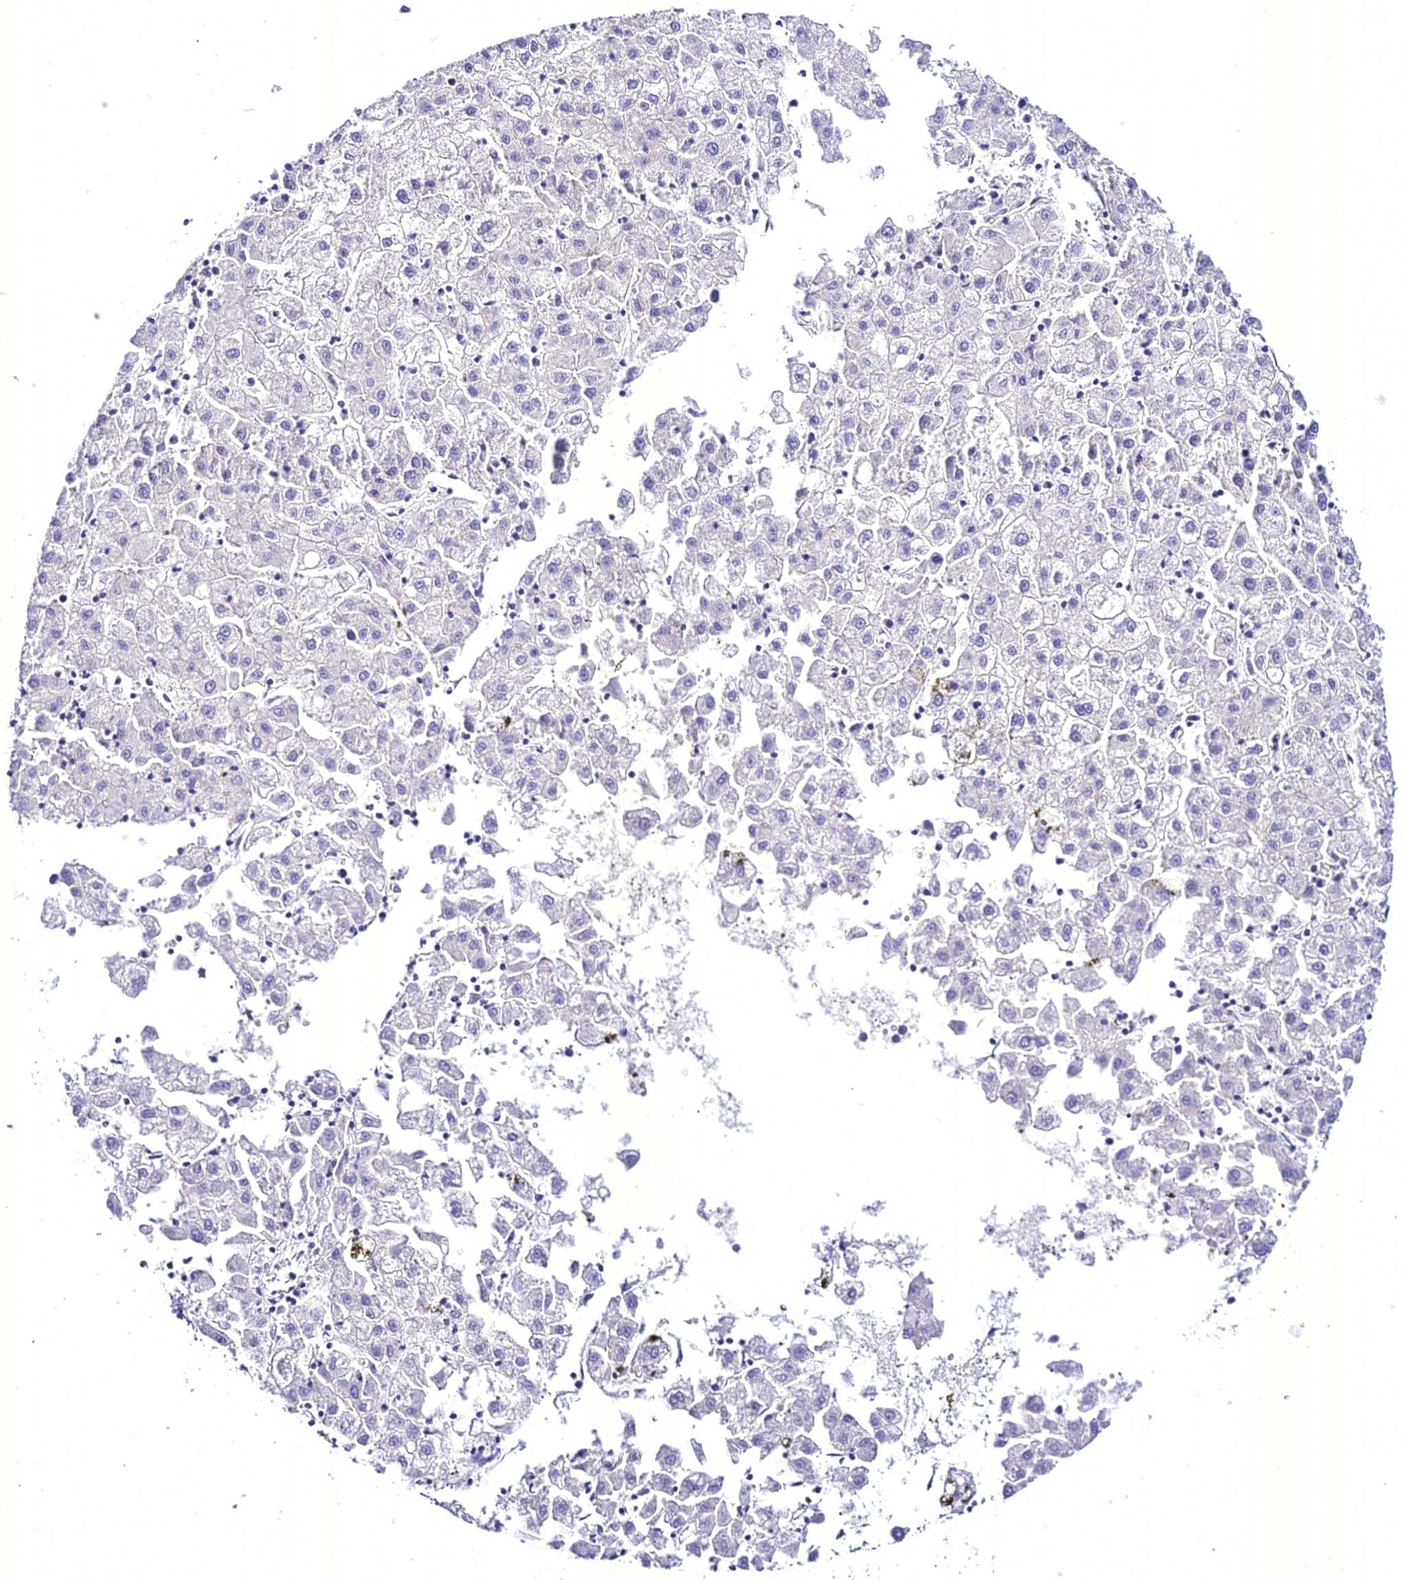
{"staining": {"intensity": "negative", "quantity": "none", "location": "none"}, "tissue": "liver cancer", "cell_type": "Tumor cells", "image_type": "cancer", "snomed": [{"axis": "morphology", "description": "Carcinoma, Hepatocellular, NOS"}, {"axis": "topography", "description": "Liver"}], "caption": "High magnification brightfield microscopy of liver hepatocellular carcinoma stained with DAB (3,3'-diaminobenzidine) (brown) and counterstained with hematoxylin (blue): tumor cells show no significant staining. Brightfield microscopy of immunohistochemistry (IHC) stained with DAB (3,3'-diaminobenzidine) (brown) and hematoxylin (blue), captured at high magnification.", "gene": "ATG16L2", "patient": {"sex": "male", "age": 72}}